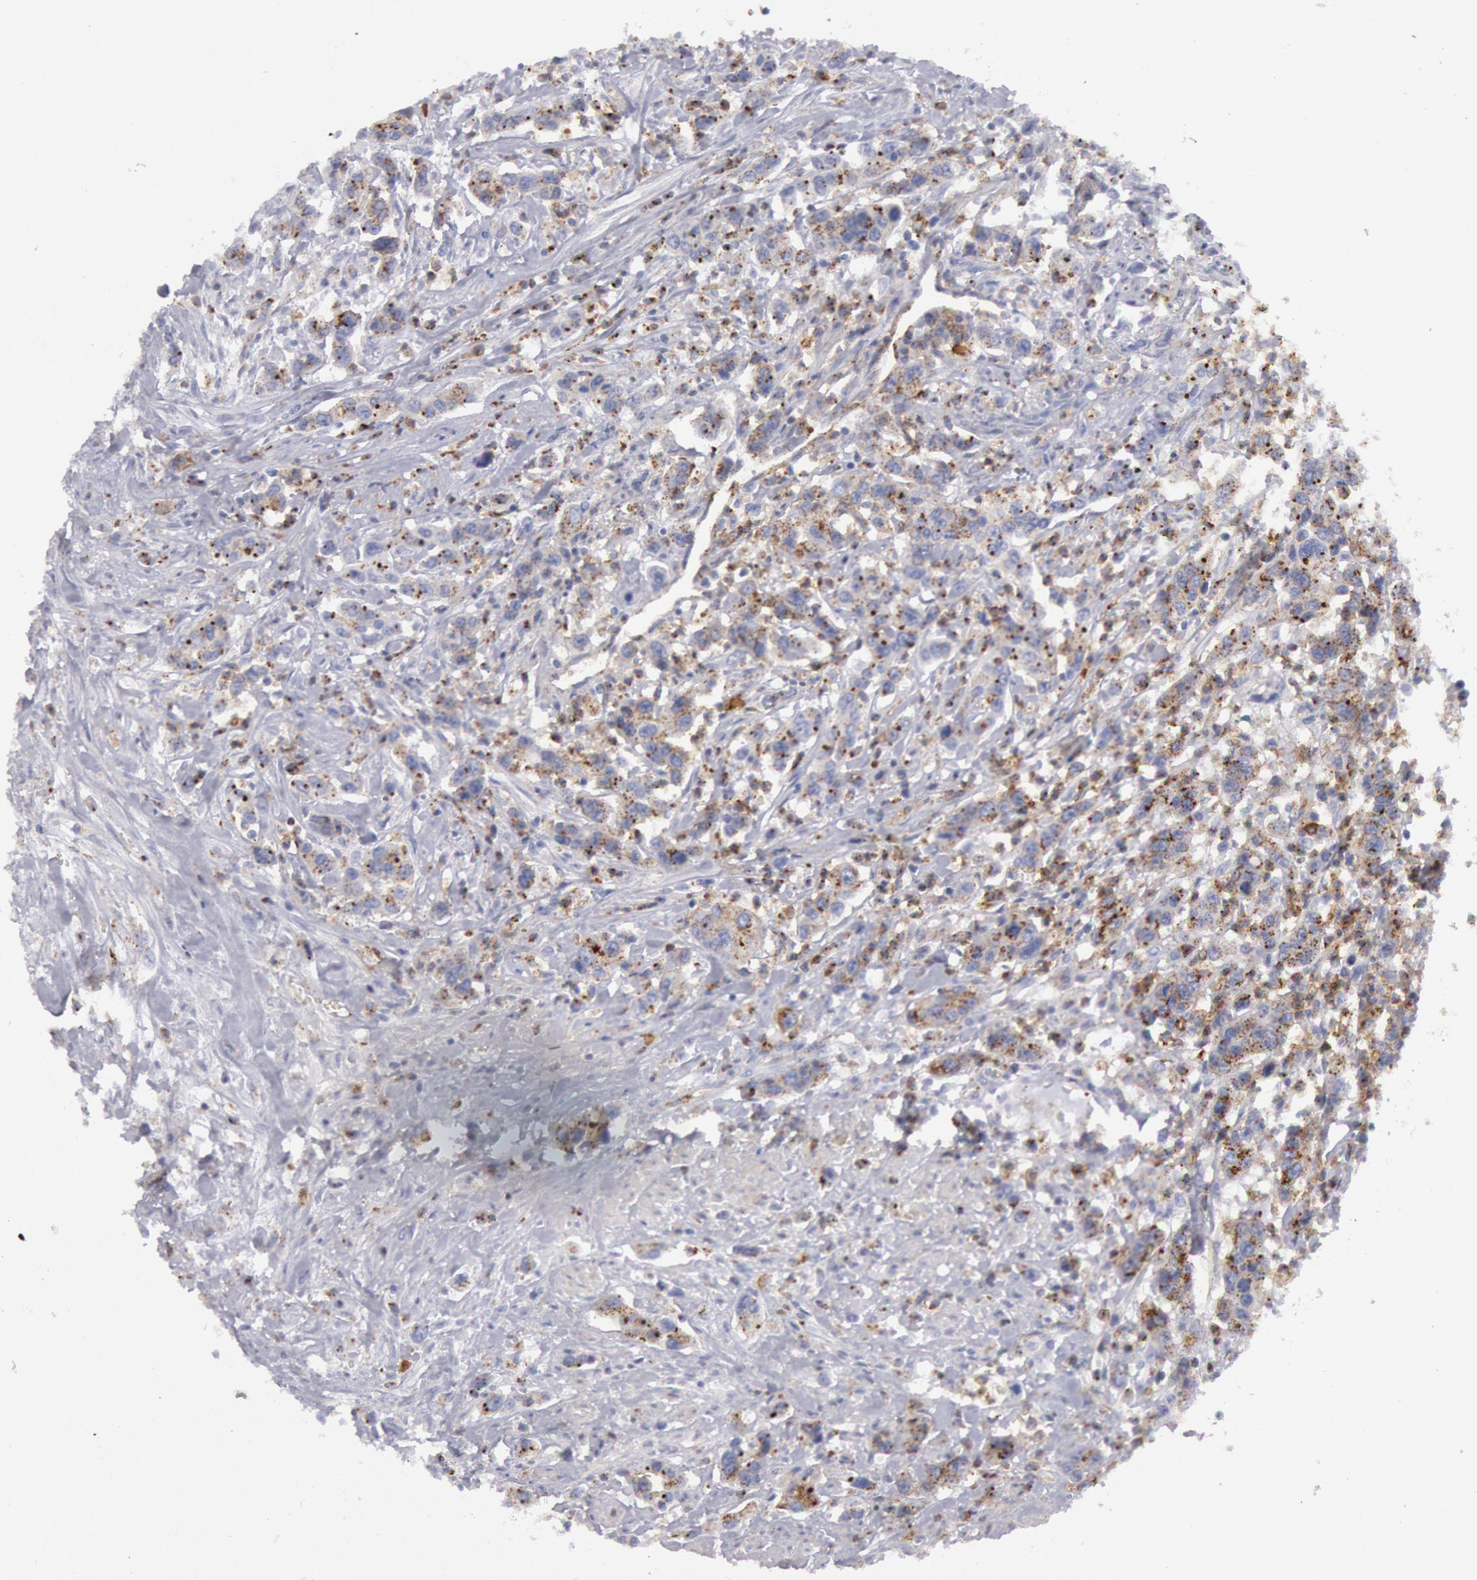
{"staining": {"intensity": "weak", "quantity": "<25%", "location": "cytoplasmic/membranous"}, "tissue": "urothelial cancer", "cell_type": "Tumor cells", "image_type": "cancer", "snomed": [{"axis": "morphology", "description": "Urothelial carcinoma, High grade"}, {"axis": "topography", "description": "Urinary bladder"}], "caption": "Protein analysis of urothelial cancer exhibits no significant positivity in tumor cells.", "gene": "FLOT1", "patient": {"sex": "male", "age": 86}}